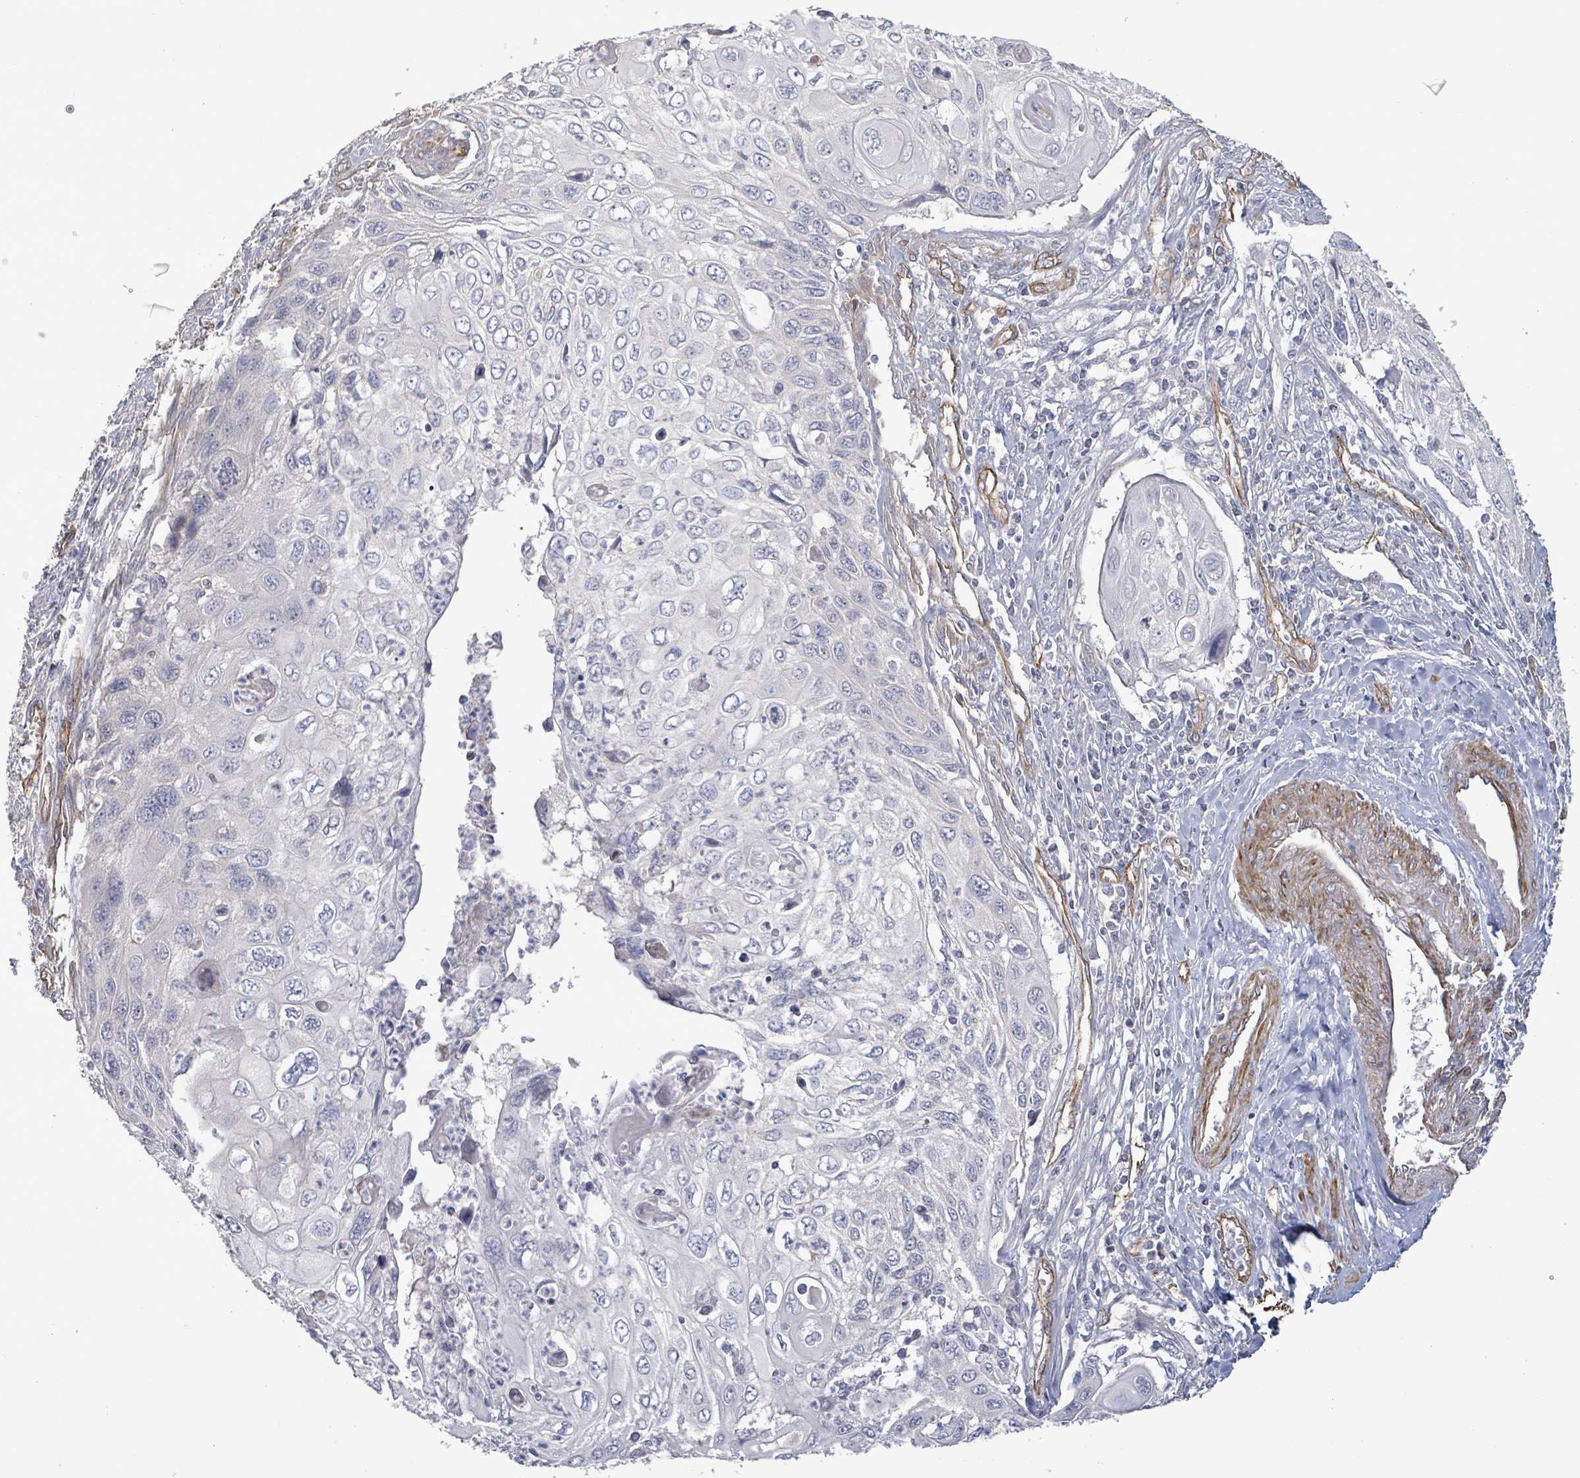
{"staining": {"intensity": "negative", "quantity": "none", "location": "none"}, "tissue": "cervical cancer", "cell_type": "Tumor cells", "image_type": "cancer", "snomed": [{"axis": "morphology", "description": "Squamous cell carcinoma, NOS"}, {"axis": "topography", "description": "Cervix"}], "caption": "There is no significant staining in tumor cells of cervical cancer.", "gene": "KANK3", "patient": {"sex": "female", "age": 70}}